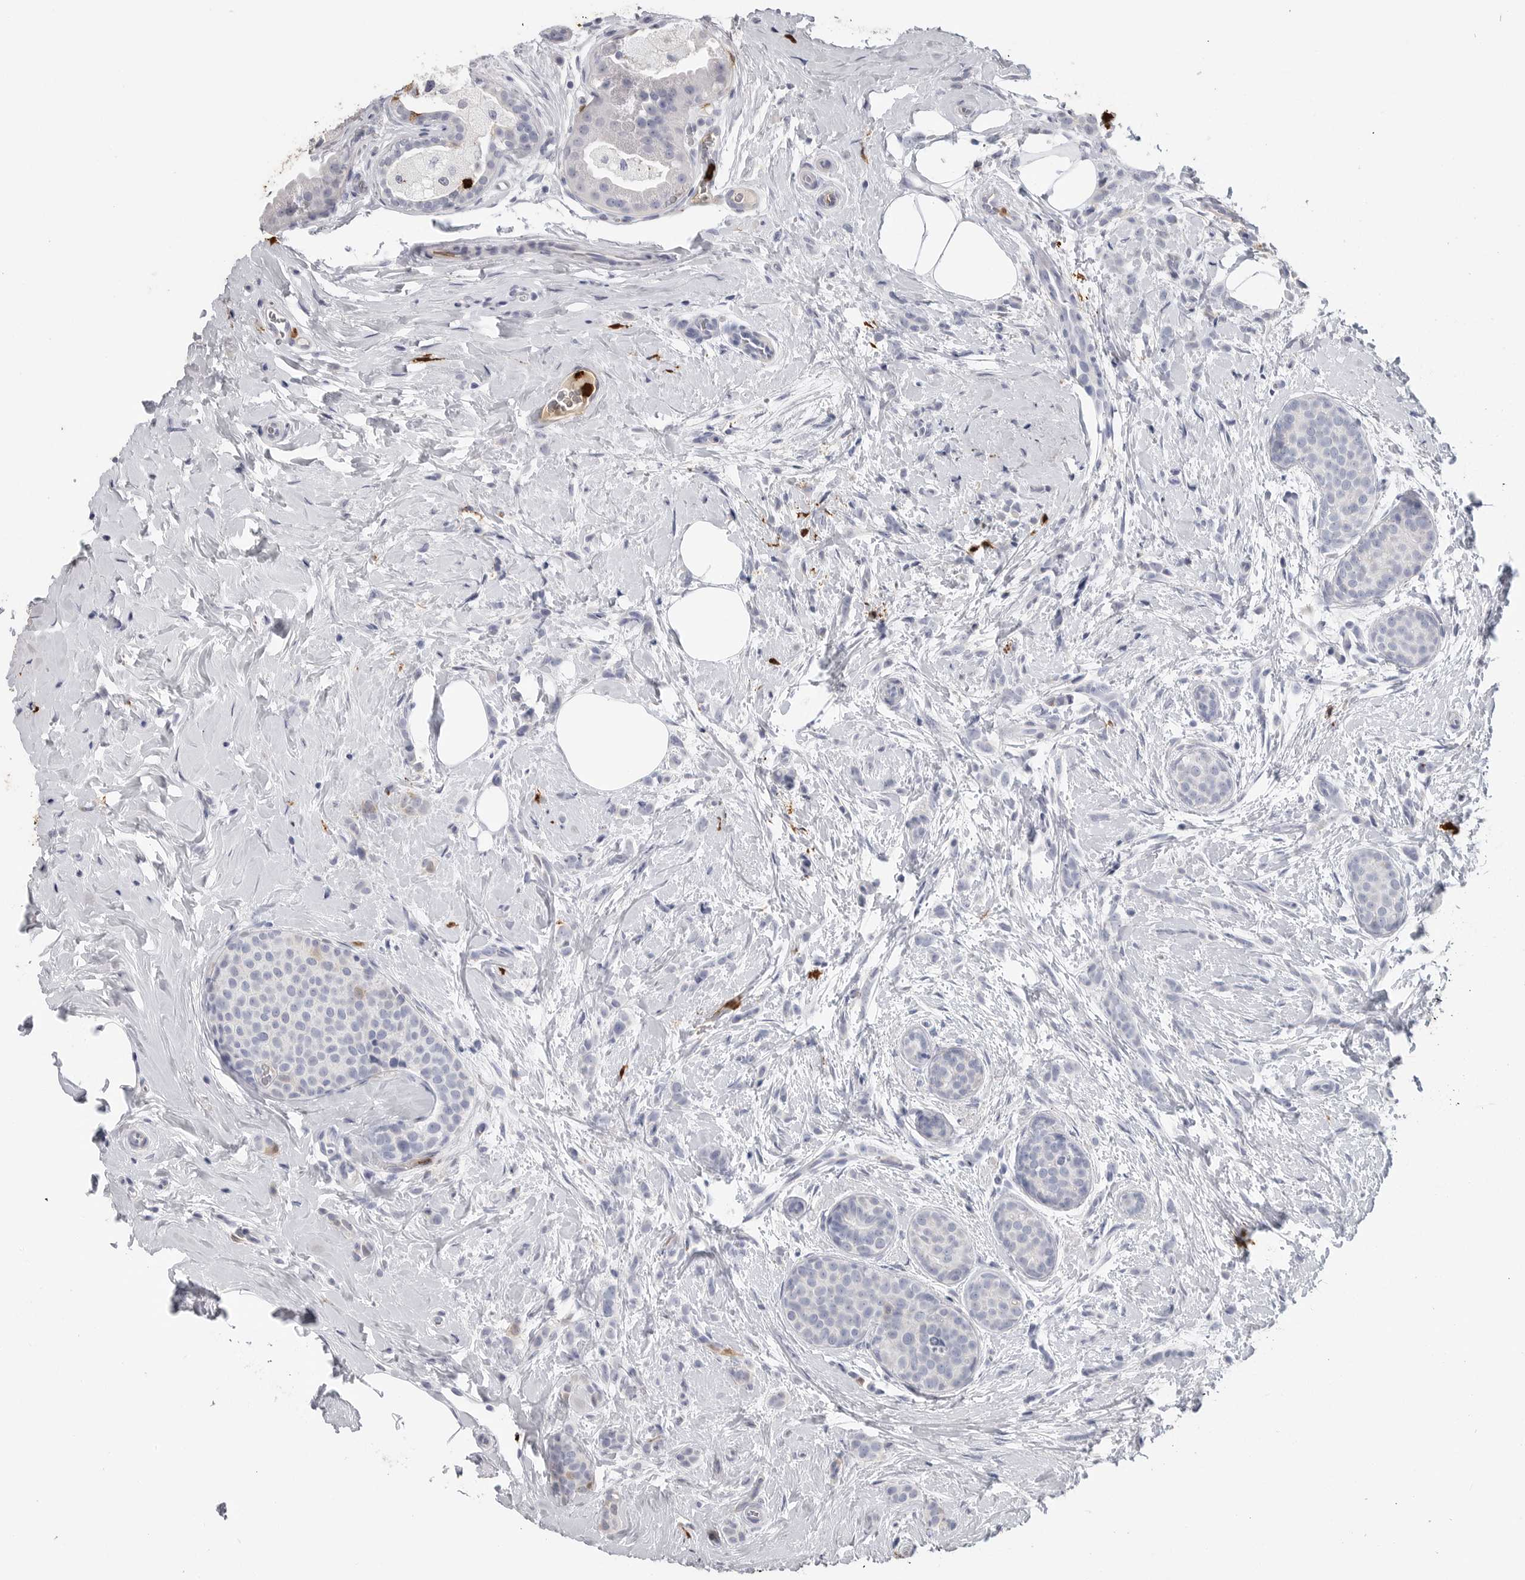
{"staining": {"intensity": "negative", "quantity": "none", "location": "none"}, "tissue": "breast cancer", "cell_type": "Tumor cells", "image_type": "cancer", "snomed": [{"axis": "morphology", "description": "Lobular carcinoma, in situ"}, {"axis": "morphology", "description": "Lobular carcinoma"}, {"axis": "topography", "description": "Breast"}], "caption": "Immunohistochemistry (IHC) histopathology image of neoplastic tissue: lobular carcinoma in situ (breast) stained with DAB exhibits no significant protein positivity in tumor cells.", "gene": "CYB561D1", "patient": {"sex": "female", "age": 41}}